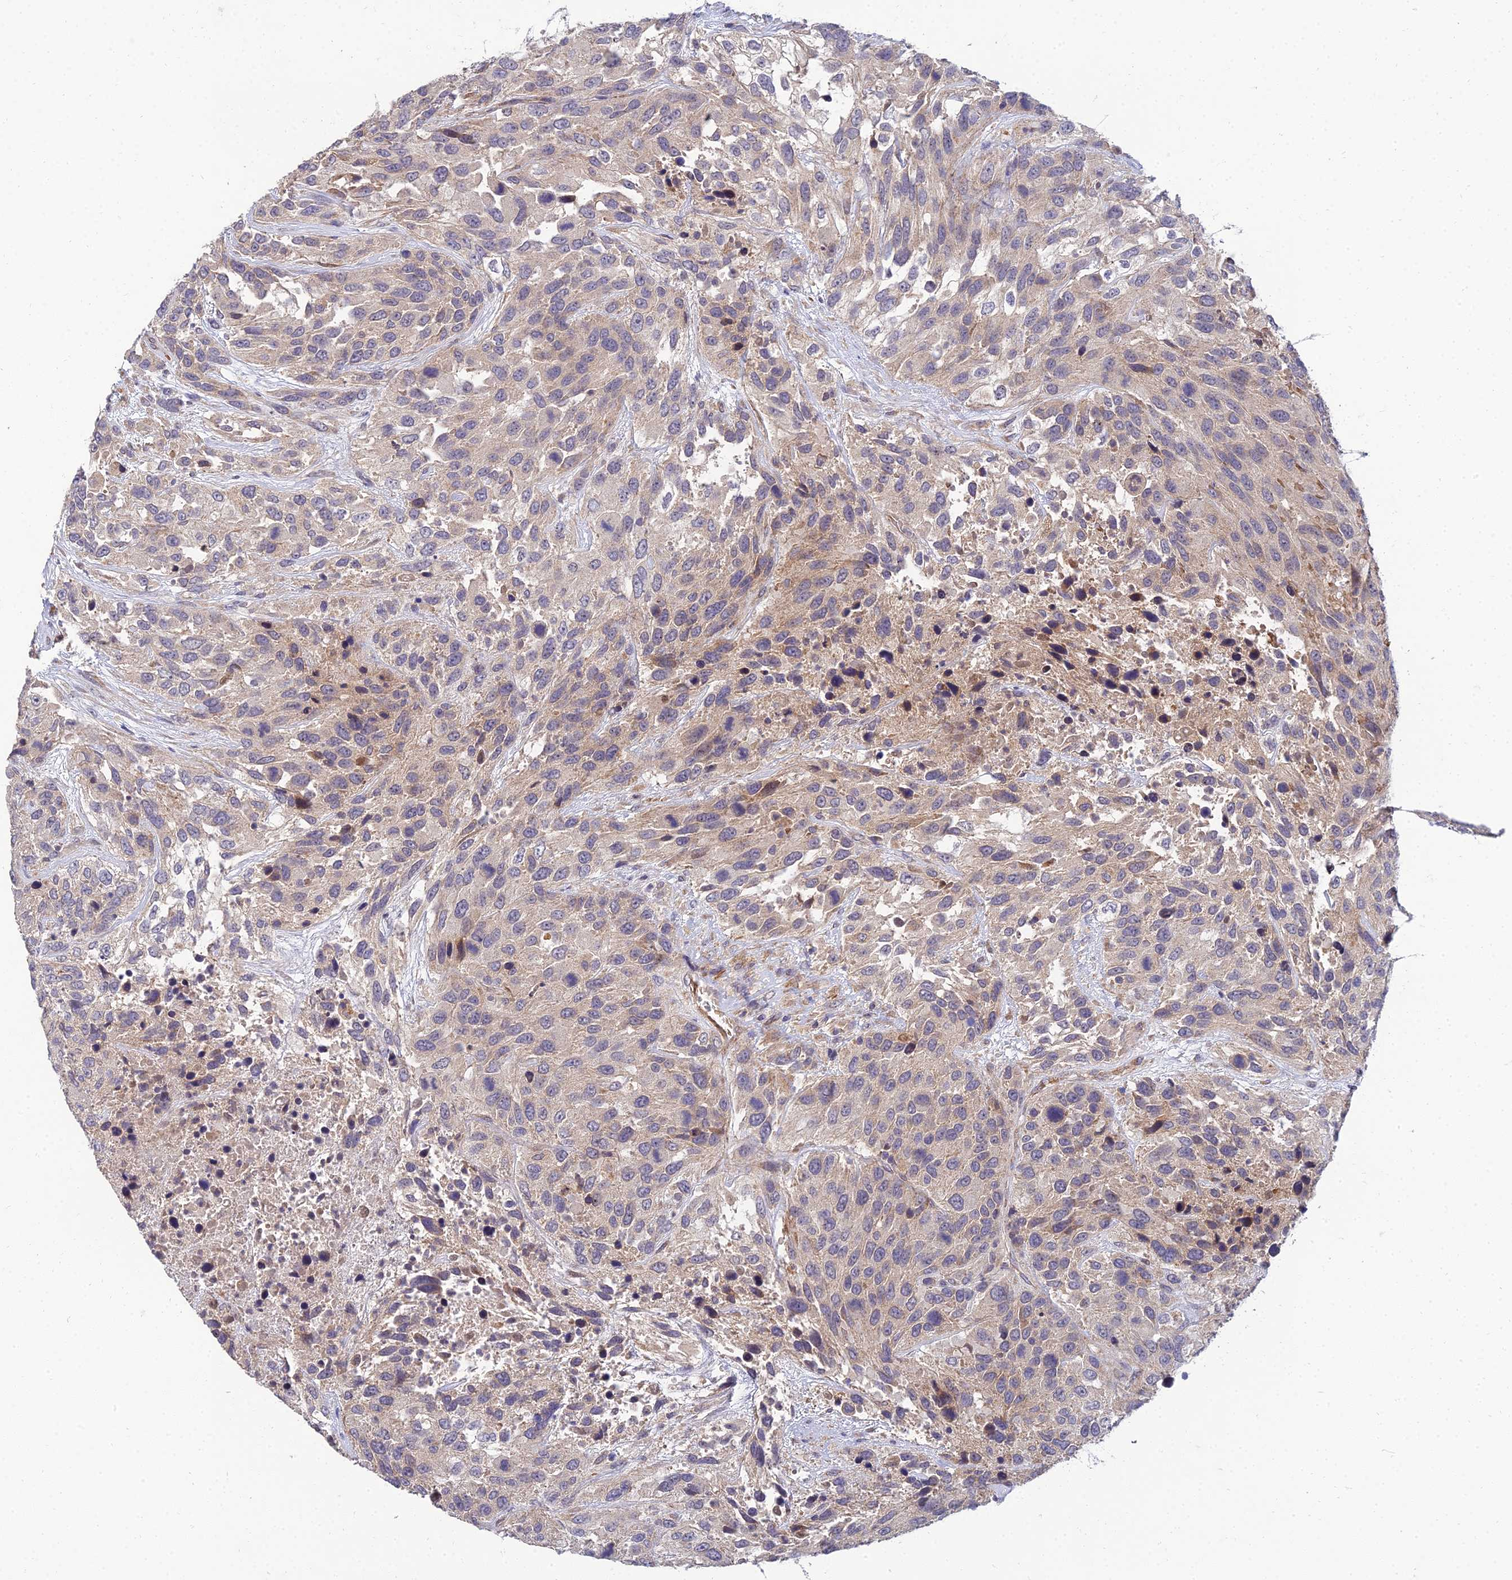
{"staining": {"intensity": "moderate", "quantity": "25%-75%", "location": "cytoplasmic/membranous"}, "tissue": "urothelial cancer", "cell_type": "Tumor cells", "image_type": "cancer", "snomed": [{"axis": "morphology", "description": "Urothelial carcinoma, High grade"}, {"axis": "topography", "description": "Urinary bladder"}], "caption": "Immunohistochemical staining of high-grade urothelial carcinoma exhibits moderate cytoplasmic/membranous protein positivity in approximately 25%-75% of tumor cells. The protein of interest is shown in brown color, while the nuclei are stained blue.", "gene": "NPY", "patient": {"sex": "female", "age": 70}}